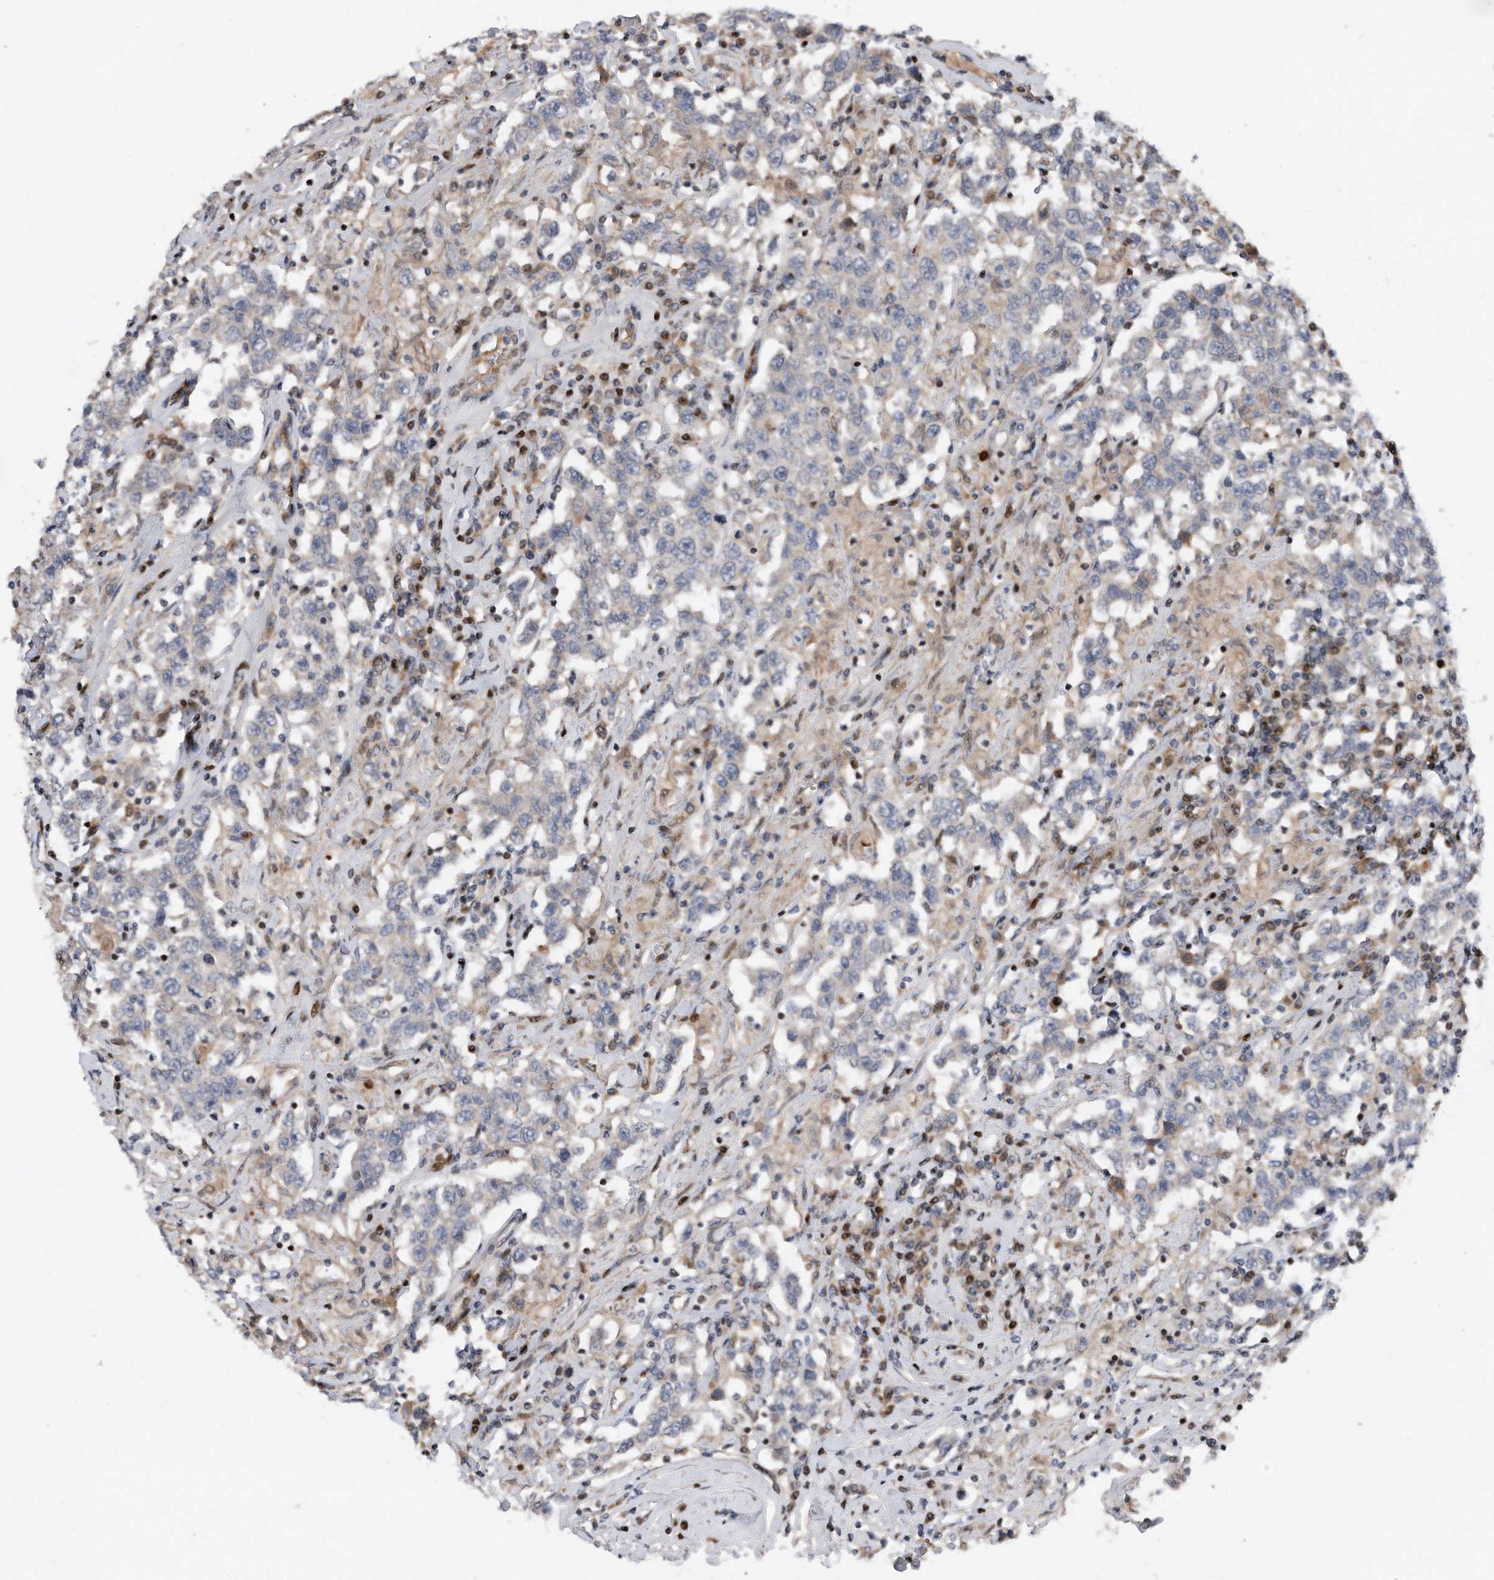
{"staining": {"intensity": "negative", "quantity": "none", "location": "none"}, "tissue": "testis cancer", "cell_type": "Tumor cells", "image_type": "cancer", "snomed": [{"axis": "morphology", "description": "Seminoma, NOS"}, {"axis": "topography", "description": "Testis"}], "caption": "Histopathology image shows no significant protein positivity in tumor cells of seminoma (testis).", "gene": "CDH12", "patient": {"sex": "male", "age": 41}}